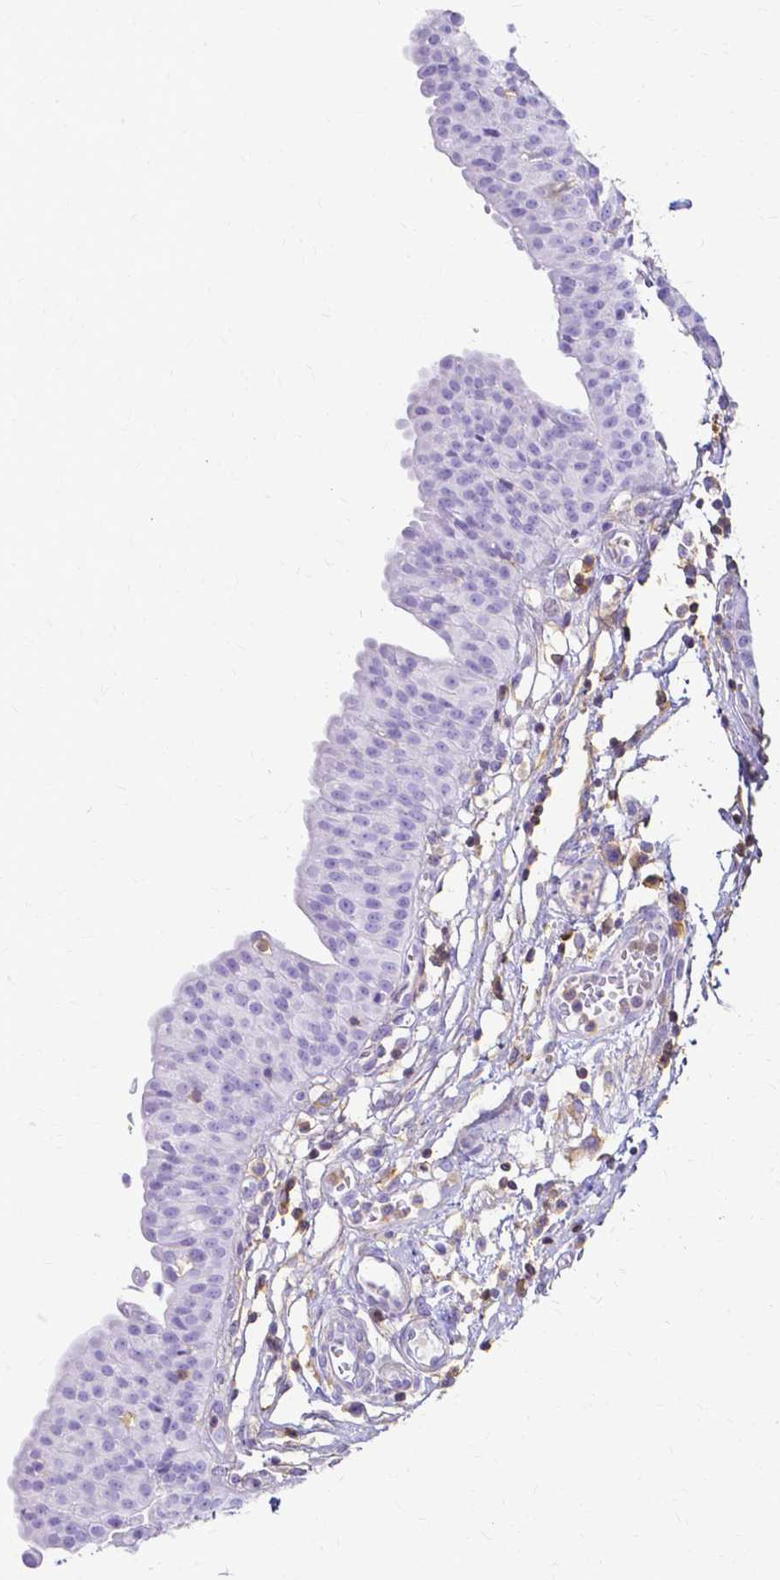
{"staining": {"intensity": "negative", "quantity": "none", "location": "none"}, "tissue": "urinary bladder", "cell_type": "Urothelial cells", "image_type": "normal", "snomed": [{"axis": "morphology", "description": "Normal tissue, NOS"}, {"axis": "topography", "description": "Urinary bladder"}], "caption": "Human urinary bladder stained for a protein using immunohistochemistry shows no staining in urothelial cells.", "gene": "HSPA12A", "patient": {"sex": "male", "age": 64}}